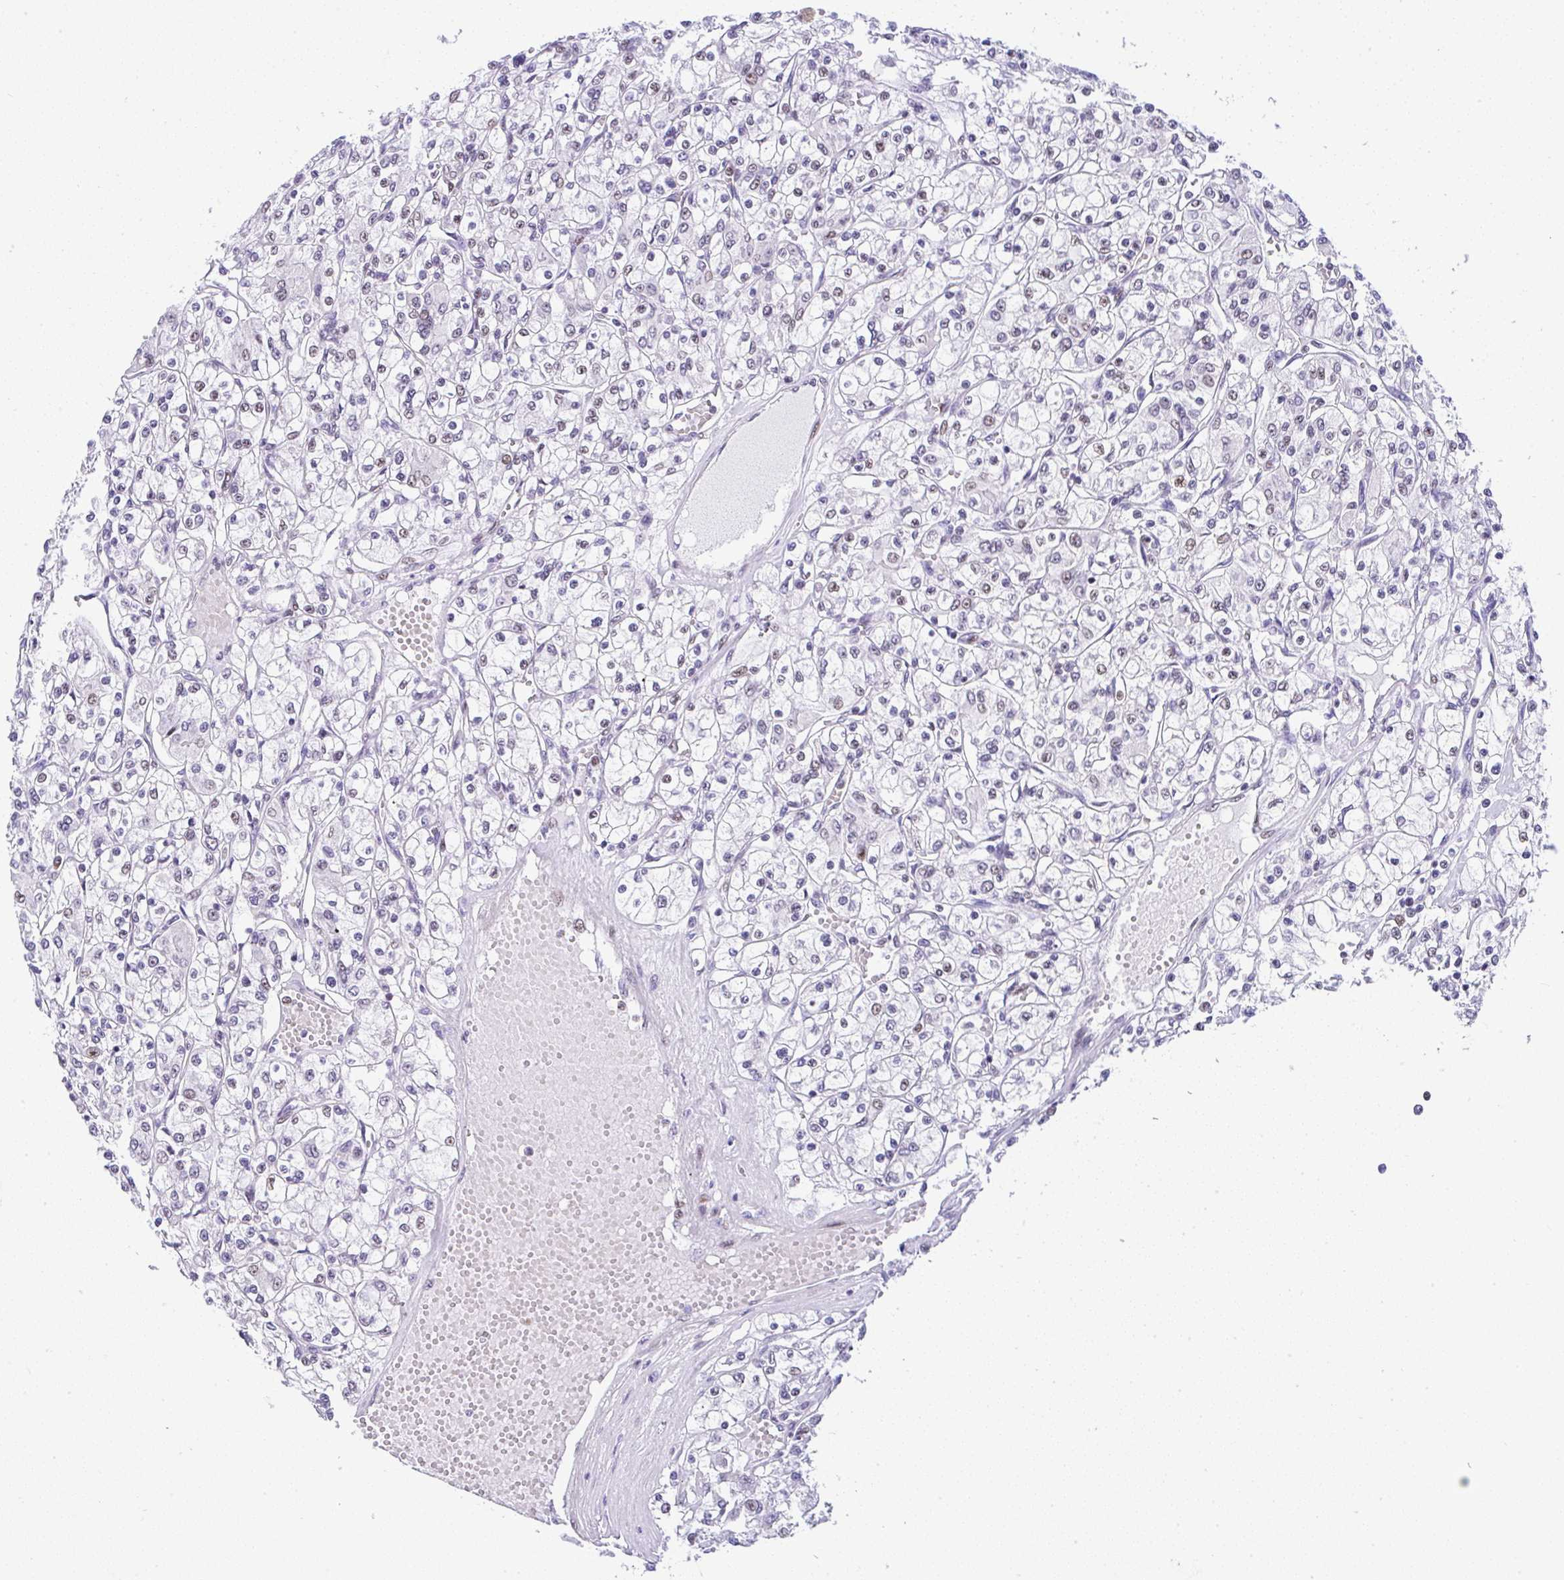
{"staining": {"intensity": "weak", "quantity": "25%-75%", "location": "nuclear"}, "tissue": "renal cancer", "cell_type": "Tumor cells", "image_type": "cancer", "snomed": [{"axis": "morphology", "description": "Adenocarcinoma, NOS"}, {"axis": "topography", "description": "Kidney"}], "caption": "Approximately 25%-75% of tumor cells in human adenocarcinoma (renal) demonstrate weak nuclear protein positivity as visualized by brown immunohistochemical staining.", "gene": "NR1D2", "patient": {"sex": "female", "age": 59}}